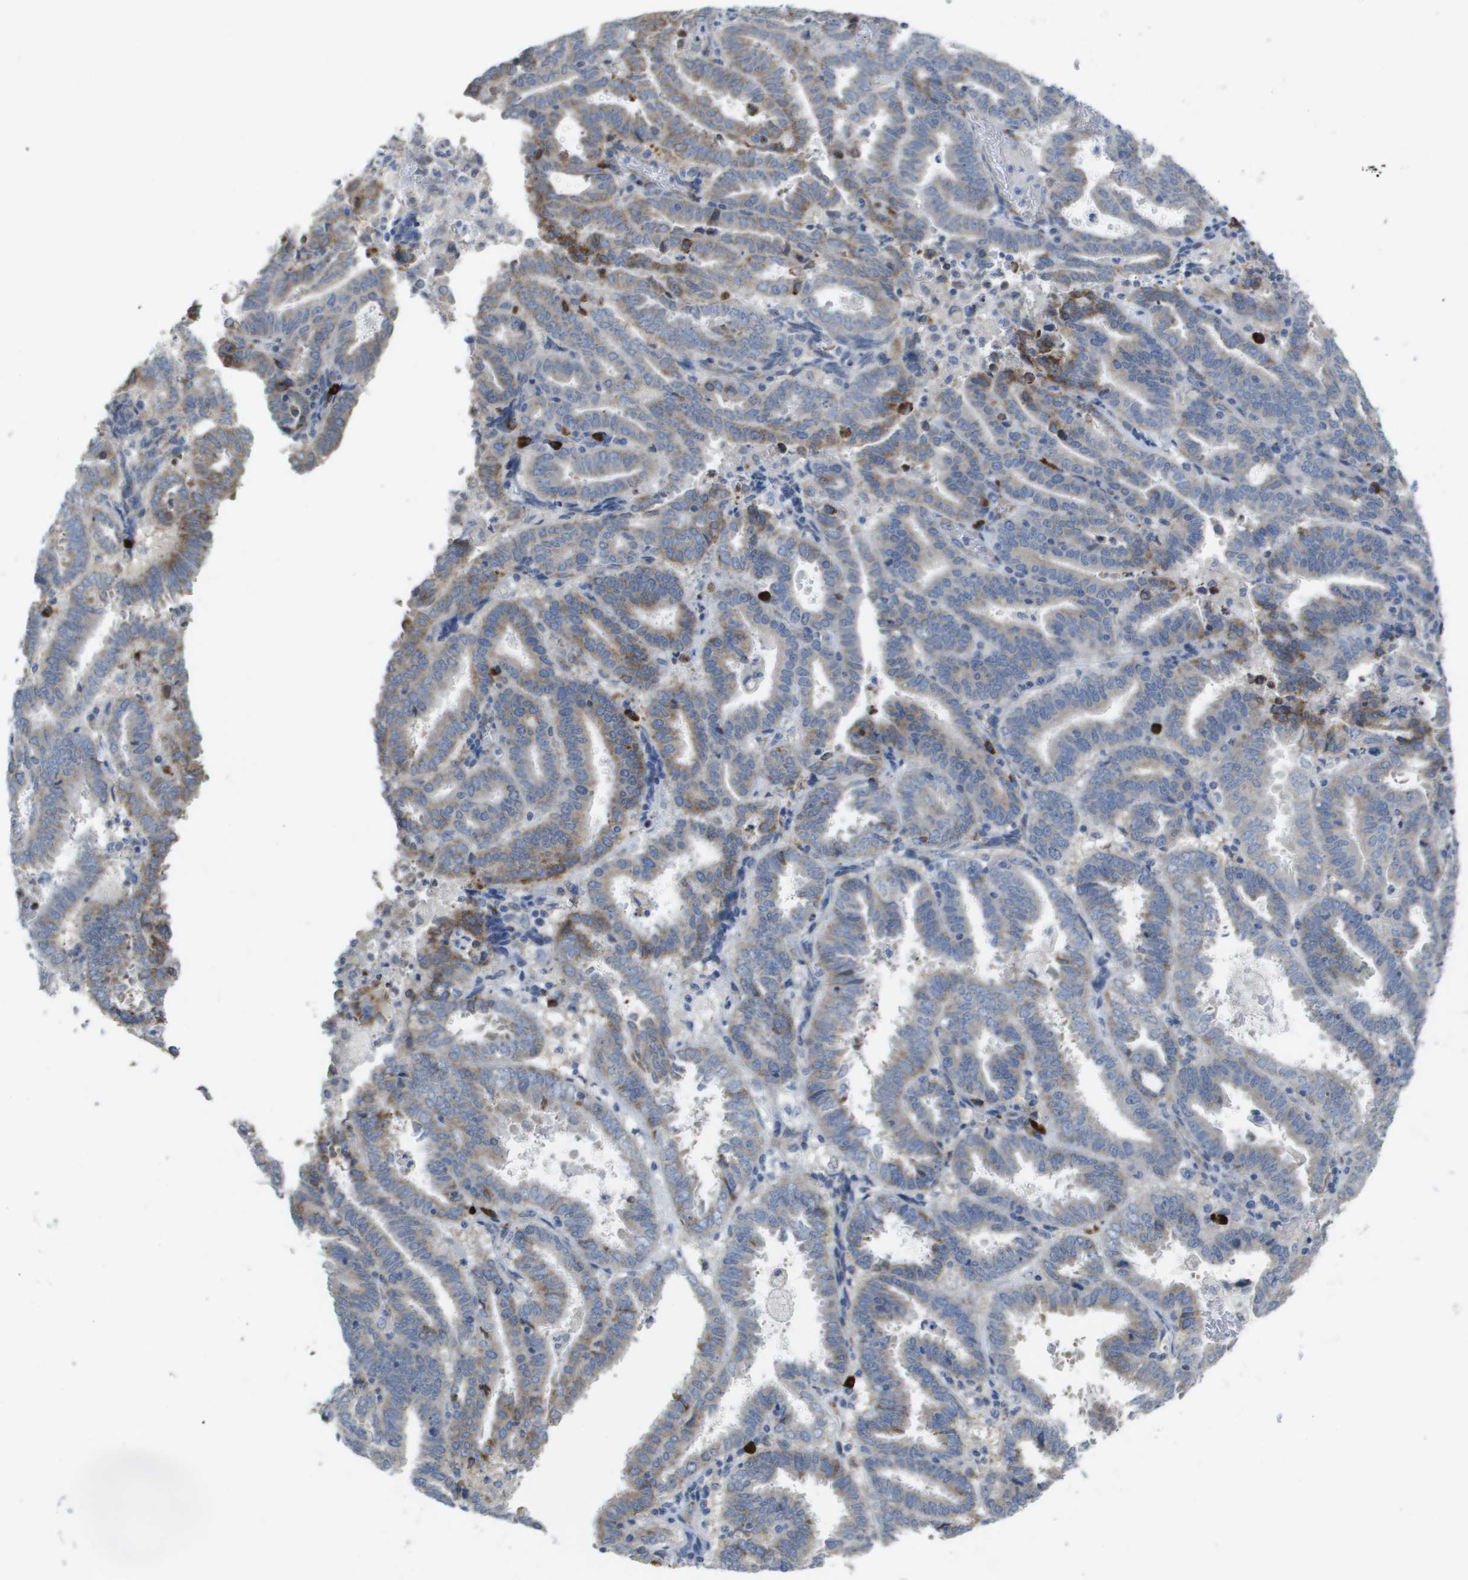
{"staining": {"intensity": "moderate", "quantity": "25%-75%", "location": "cytoplasmic/membranous"}, "tissue": "endometrial cancer", "cell_type": "Tumor cells", "image_type": "cancer", "snomed": [{"axis": "morphology", "description": "Adenocarcinoma, NOS"}, {"axis": "topography", "description": "Uterus"}], "caption": "Brown immunohistochemical staining in human endometrial cancer demonstrates moderate cytoplasmic/membranous positivity in about 25%-75% of tumor cells.", "gene": "CD3G", "patient": {"sex": "female", "age": 83}}